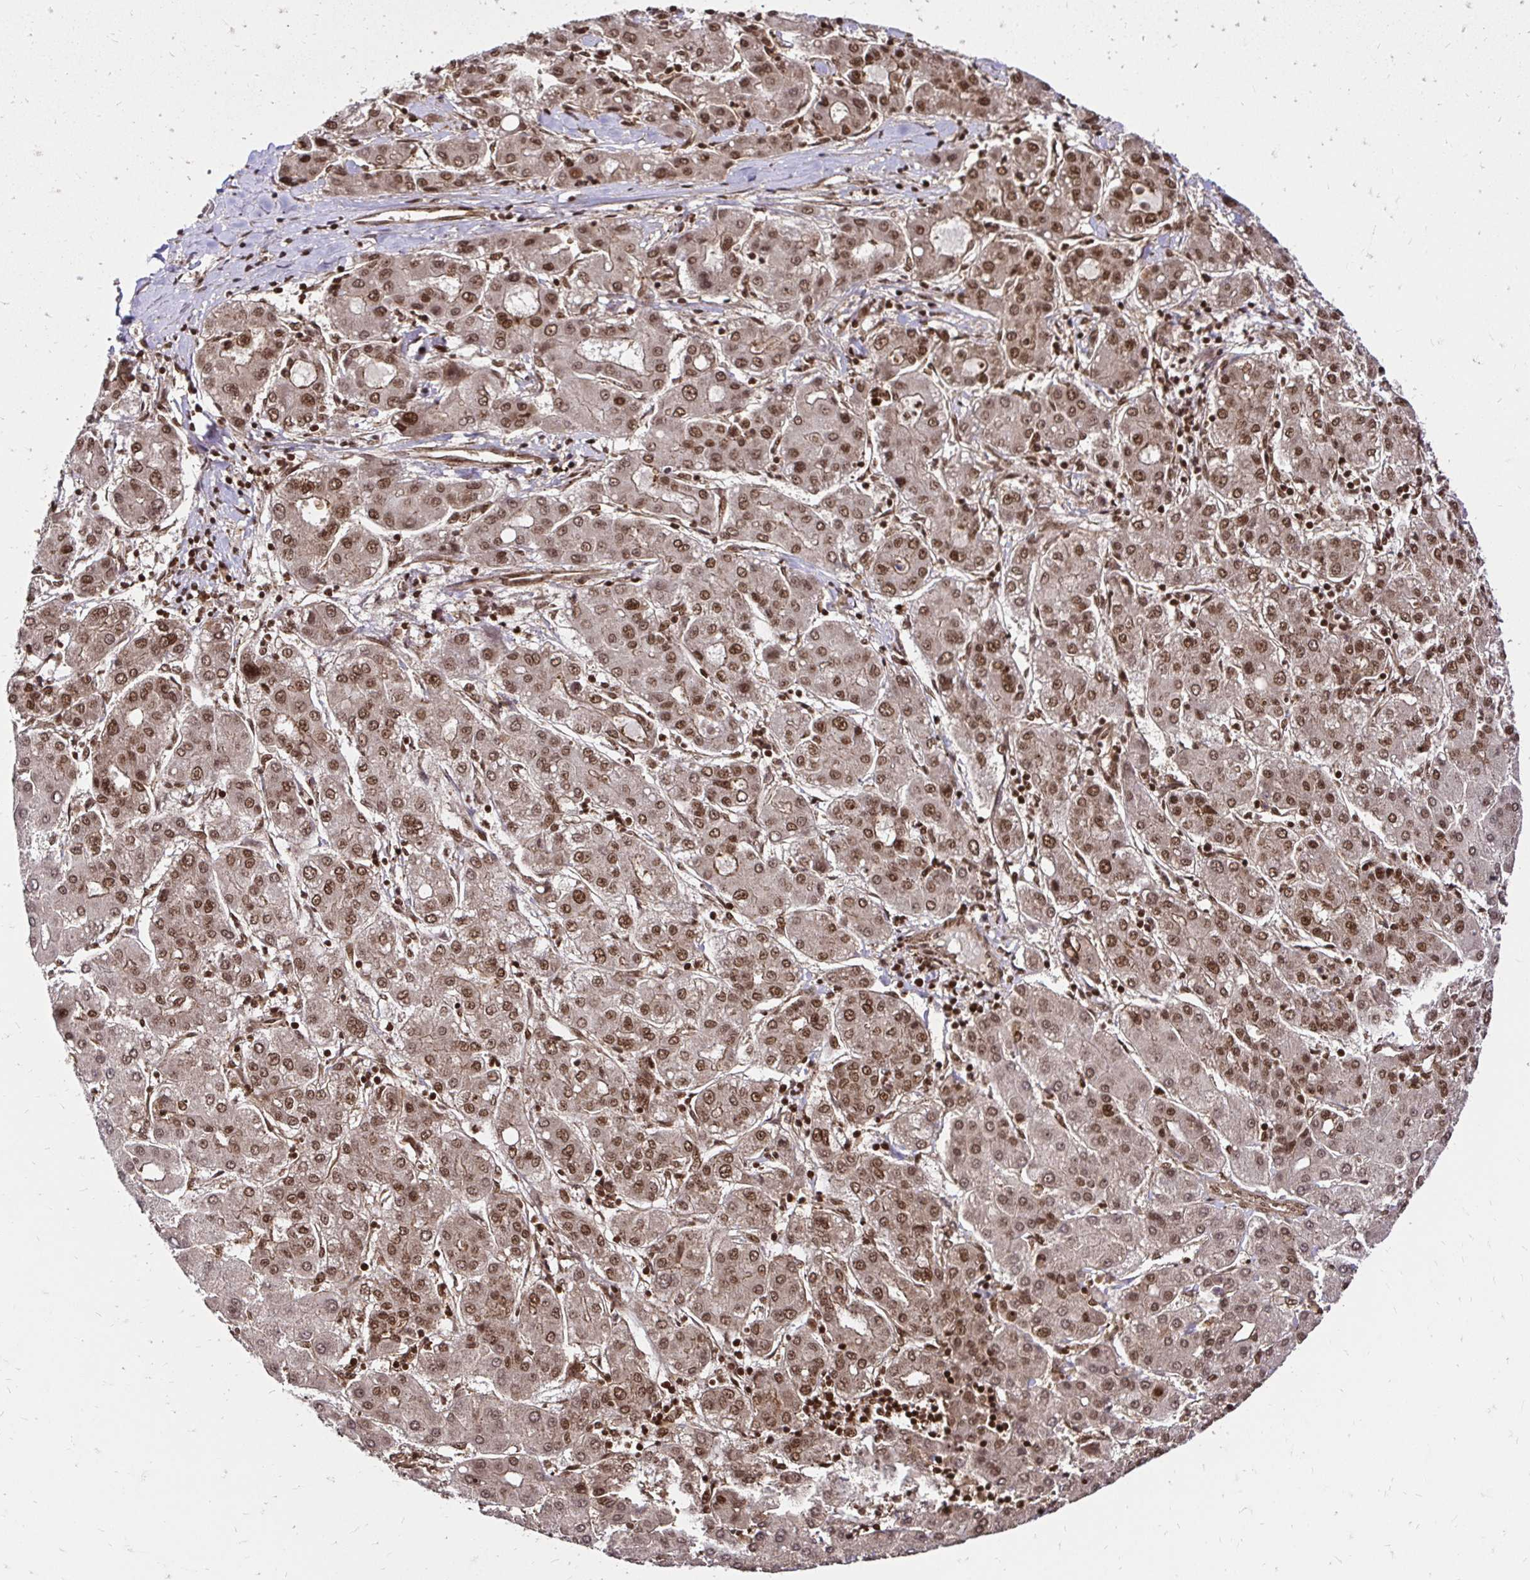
{"staining": {"intensity": "moderate", "quantity": ">75%", "location": "nuclear"}, "tissue": "liver cancer", "cell_type": "Tumor cells", "image_type": "cancer", "snomed": [{"axis": "morphology", "description": "Carcinoma, Hepatocellular, NOS"}, {"axis": "topography", "description": "Liver"}], "caption": "About >75% of tumor cells in human liver cancer exhibit moderate nuclear protein positivity as visualized by brown immunohistochemical staining.", "gene": "GLYR1", "patient": {"sex": "male", "age": 65}}